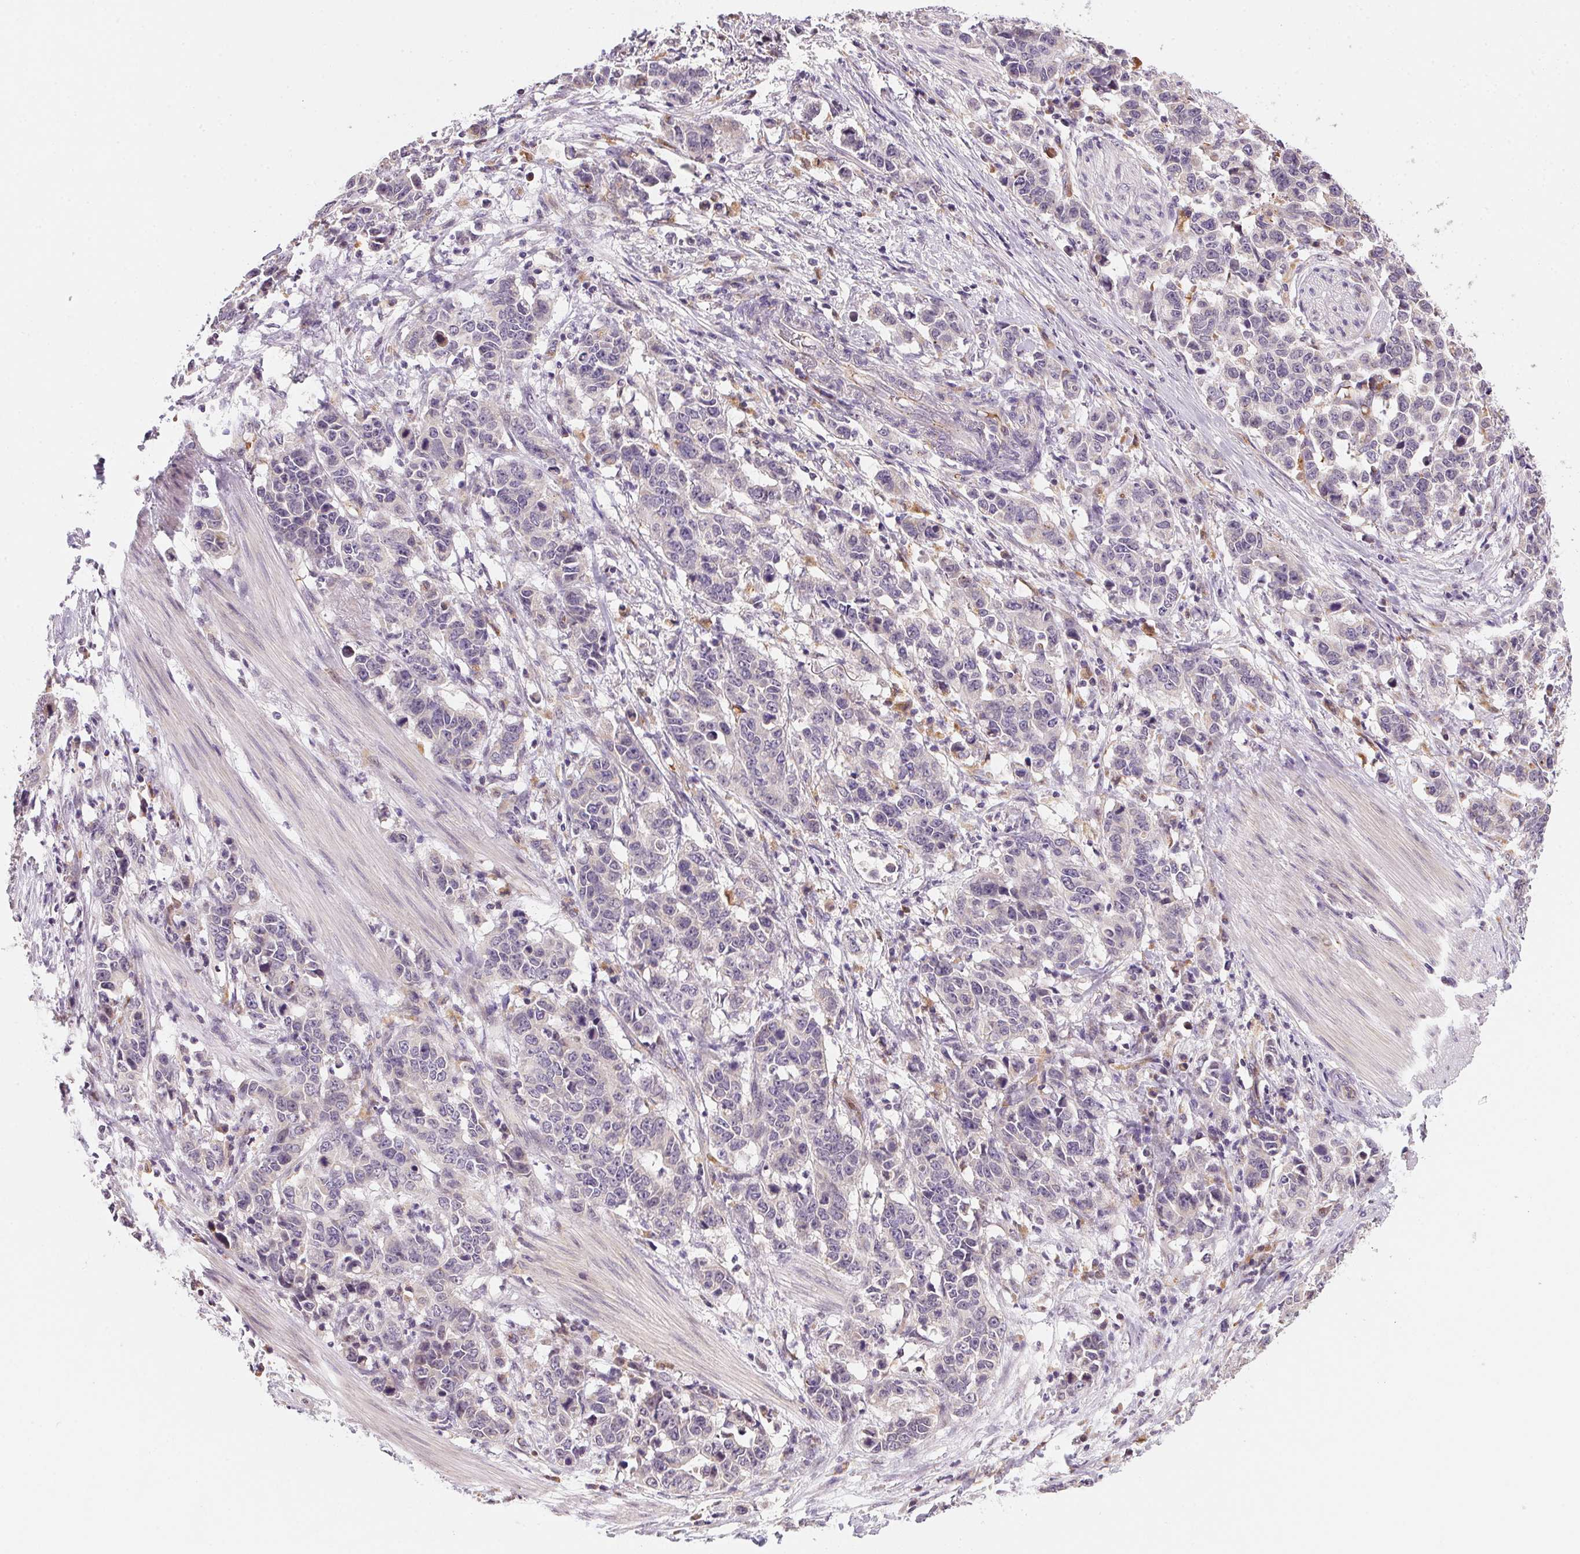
{"staining": {"intensity": "negative", "quantity": "none", "location": "none"}, "tissue": "stomach cancer", "cell_type": "Tumor cells", "image_type": "cancer", "snomed": [{"axis": "morphology", "description": "Adenocarcinoma, NOS"}, {"axis": "topography", "description": "Stomach, upper"}], "caption": "DAB (3,3'-diaminobenzidine) immunohistochemical staining of stomach cancer (adenocarcinoma) reveals no significant expression in tumor cells.", "gene": "METTL13", "patient": {"sex": "male", "age": 69}}